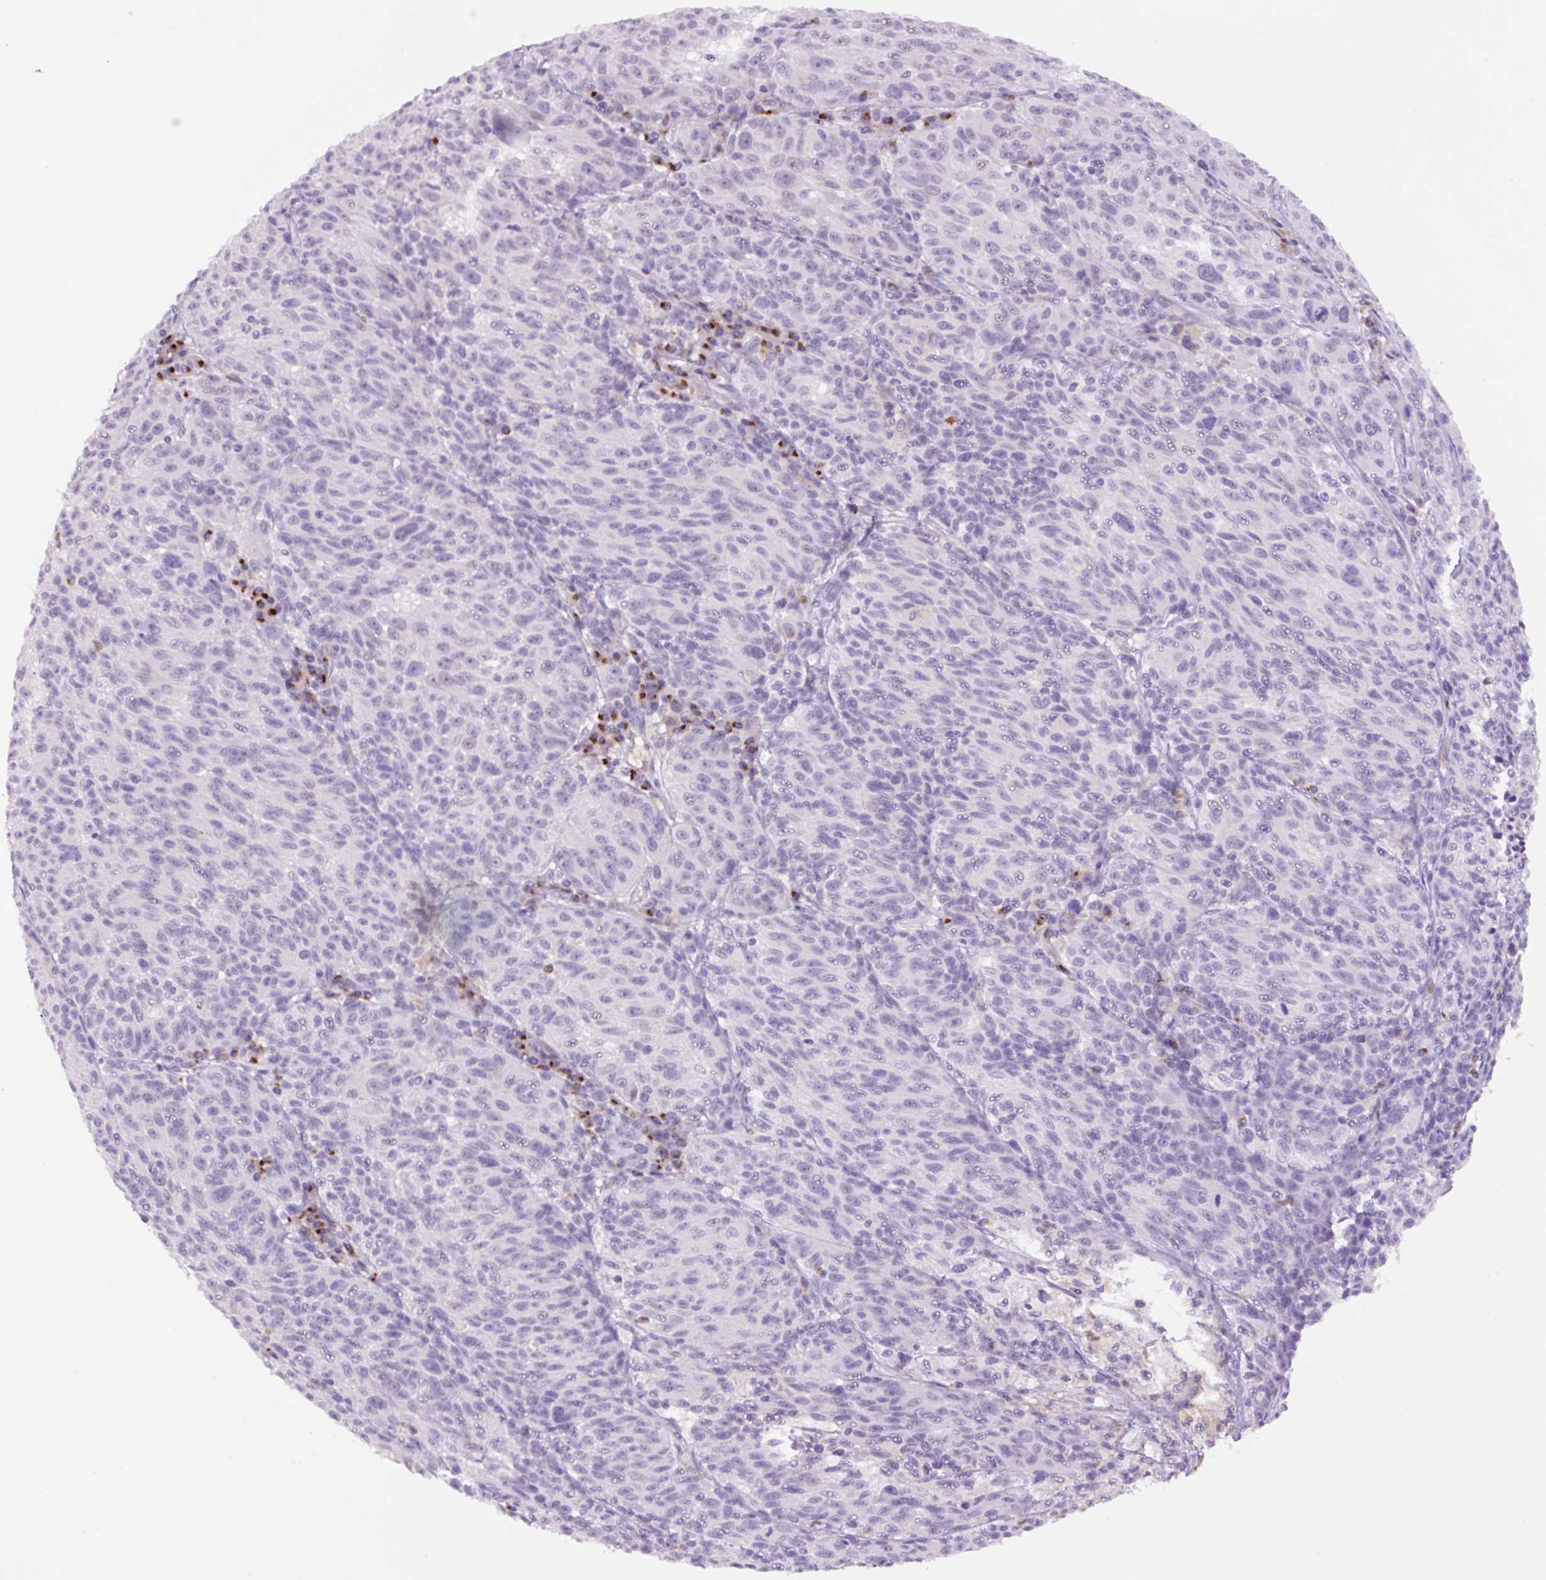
{"staining": {"intensity": "negative", "quantity": "none", "location": "none"}, "tissue": "melanoma", "cell_type": "Tumor cells", "image_type": "cancer", "snomed": [{"axis": "morphology", "description": "Malignant melanoma, NOS"}, {"axis": "topography", "description": "Skin"}], "caption": "Immunohistochemistry histopathology image of neoplastic tissue: melanoma stained with DAB (3,3'-diaminobenzidine) shows no significant protein positivity in tumor cells.", "gene": "MFSD3", "patient": {"sex": "male", "age": 53}}